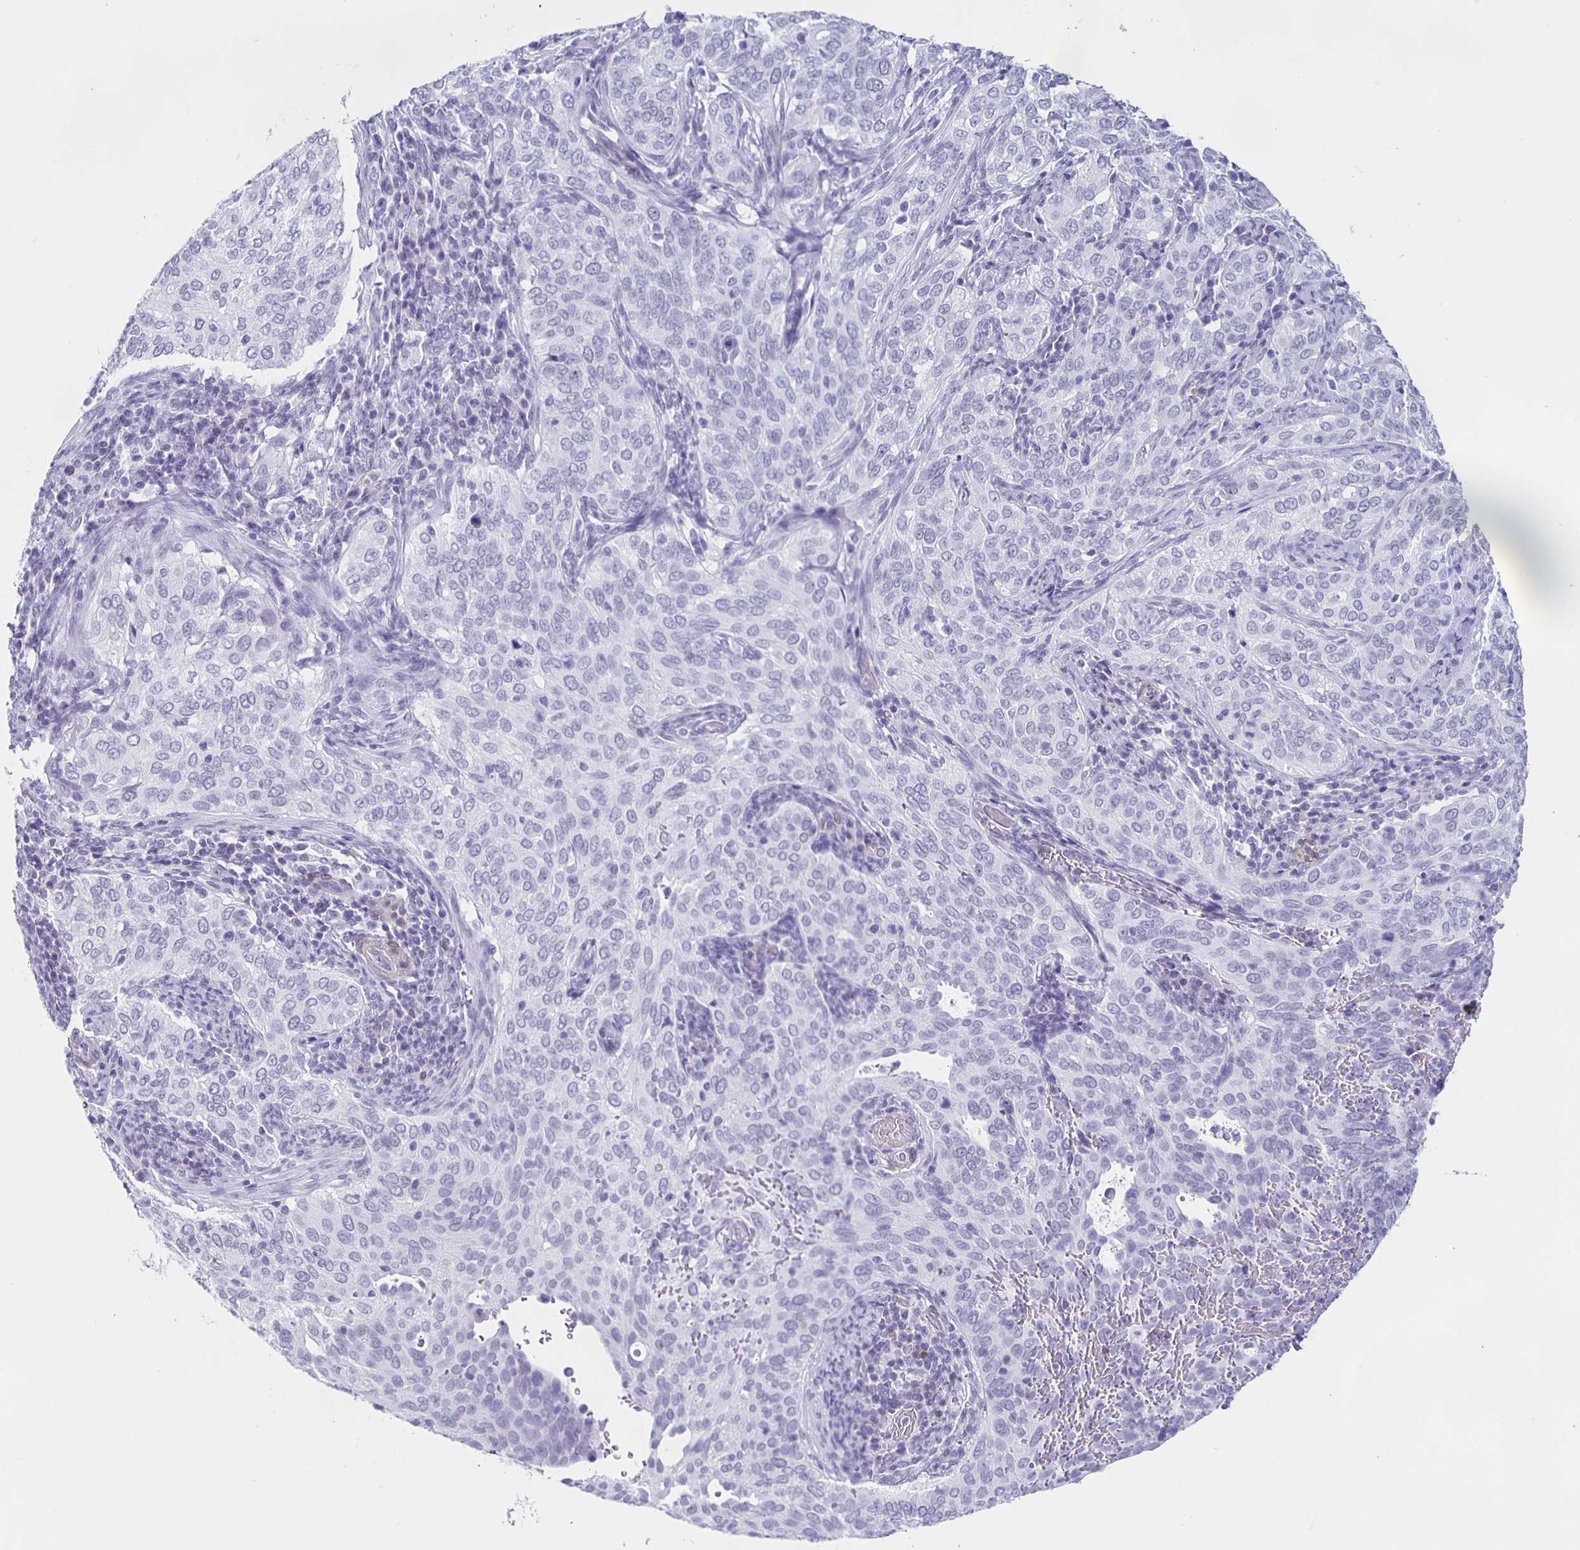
{"staining": {"intensity": "negative", "quantity": "none", "location": "none"}, "tissue": "cervical cancer", "cell_type": "Tumor cells", "image_type": "cancer", "snomed": [{"axis": "morphology", "description": "Squamous cell carcinoma, NOS"}, {"axis": "topography", "description": "Cervix"}], "caption": "High power microscopy image of an immunohistochemistry (IHC) image of cervical squamous cell carcinoma, revealing no significant positivity in tumor cells. Nuclei are stained in blue.", "gene": "TPPP", "patient": {"sex": "female", "age": 38}}